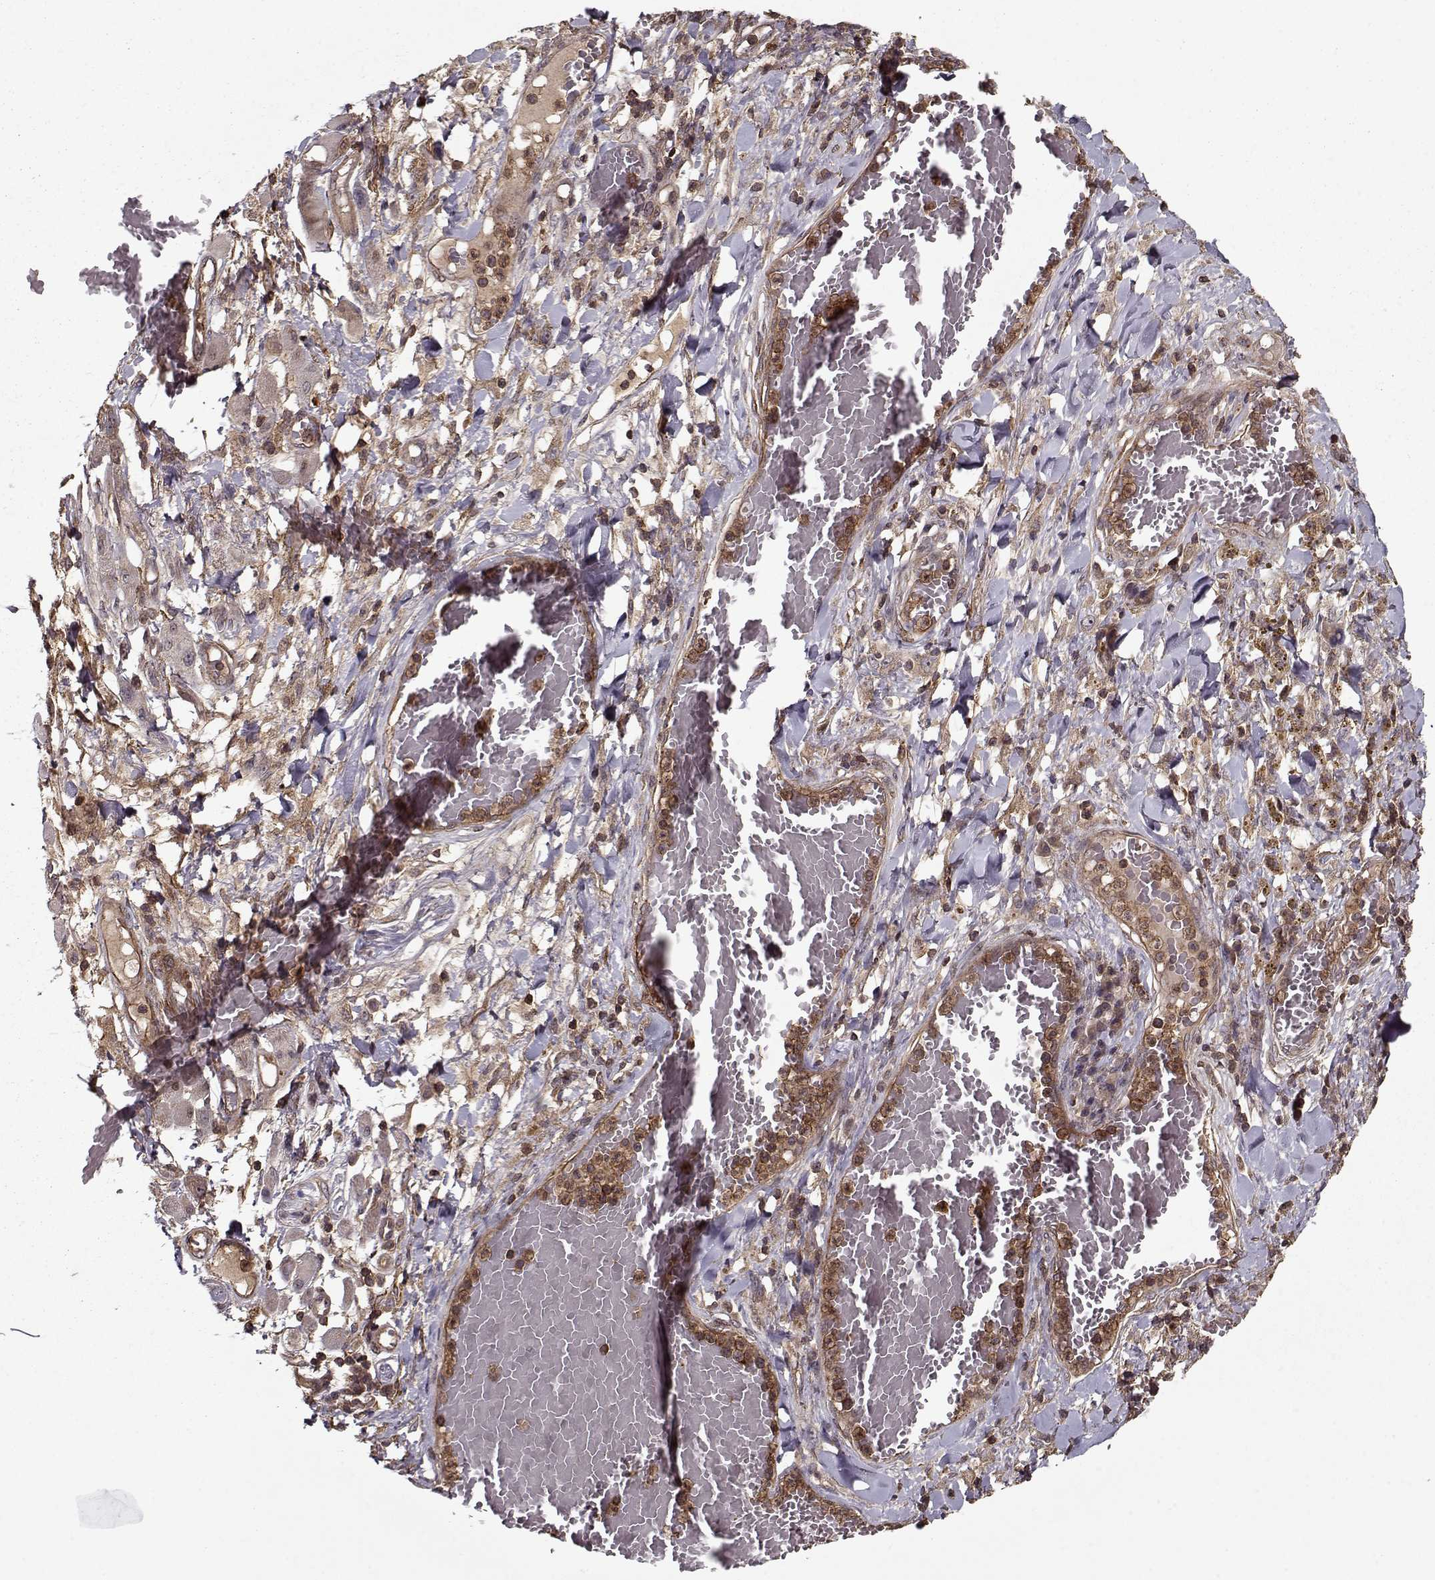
{"staining": {"intensity": "weak", "quantity": "<25%", "location": "cytoplasmic/membranous"}, "tissue": "melanoma", "cell_type": "Tumor cells", "image_type": "cancer", "snomed": [{"axis": "morphology", "description": "Malignant melanoma, NOS"}, {"axis": "topography", "description": "Skin"}], "caption": "The micrograph displays no significant positivity in tumor cells of melanoma.", "gene": "PPP1R12A", "patient": {"sex": "female", "age": 91}}